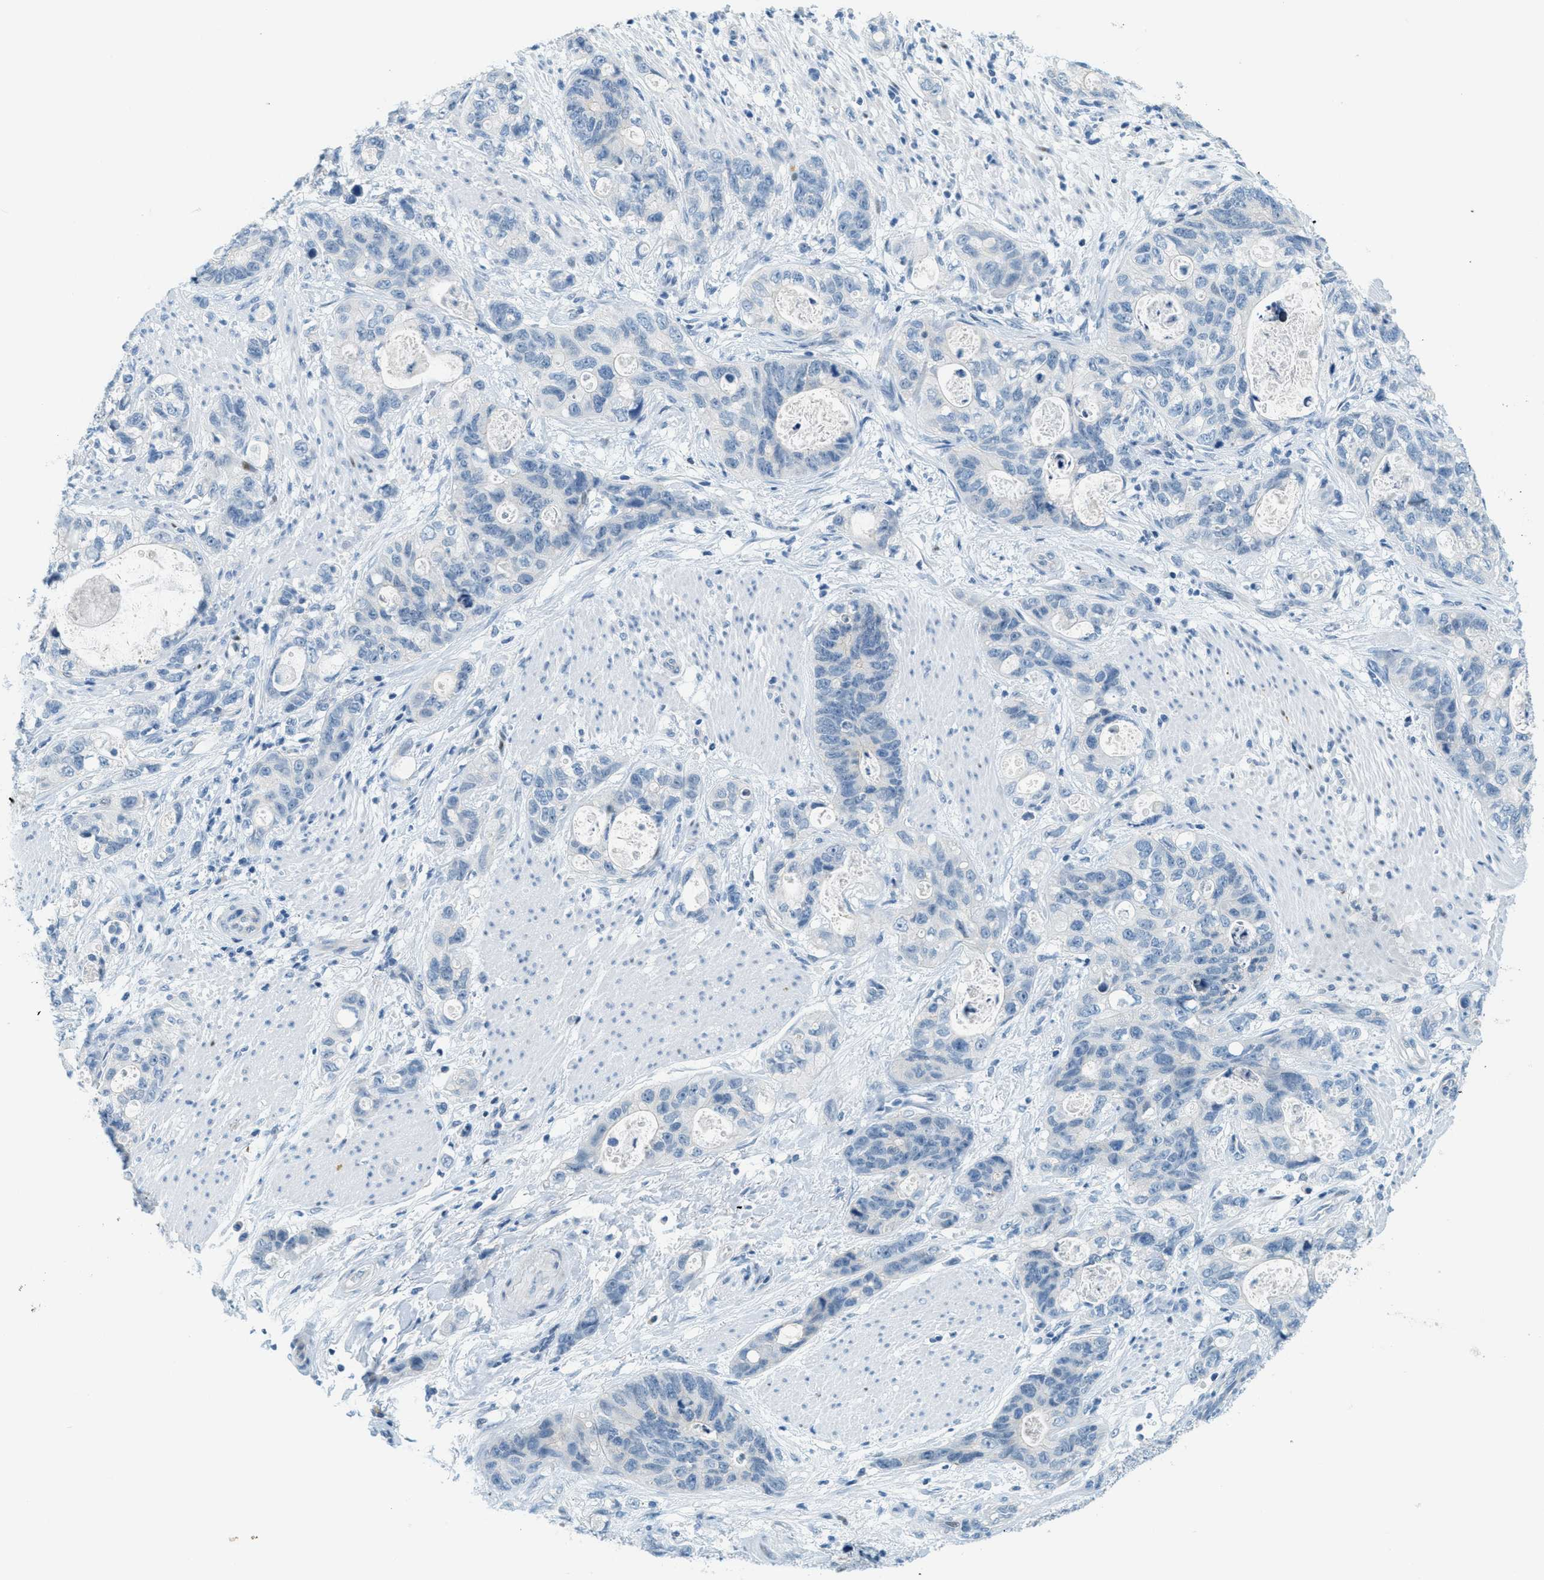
{"staining": {"intensity": "negative", "quantity": "none", "location": "none"}, "tissue": "stomach cancer", "cell_type": "Tumor cells", "image_type": "cancer", "snomed": [{"axis": "morphology", "description": "Normal tissue, NOS"}, {"axis": "morphology", "description": "Adenocarcinoma, NOS"}, {"axis": "topography", "description": "Stomach"}], "caption": "Immunohistochemistry (IHC) micrograph of neoplastic tissue: human stomach cancer (adenocarcinoma) stained with DAB (3,3'-diaminobenzidine) reveals no significant protein positivity in tumor cells.", "gene": "CYP4X1", "patient": {"sex": "female", "age": 89}}